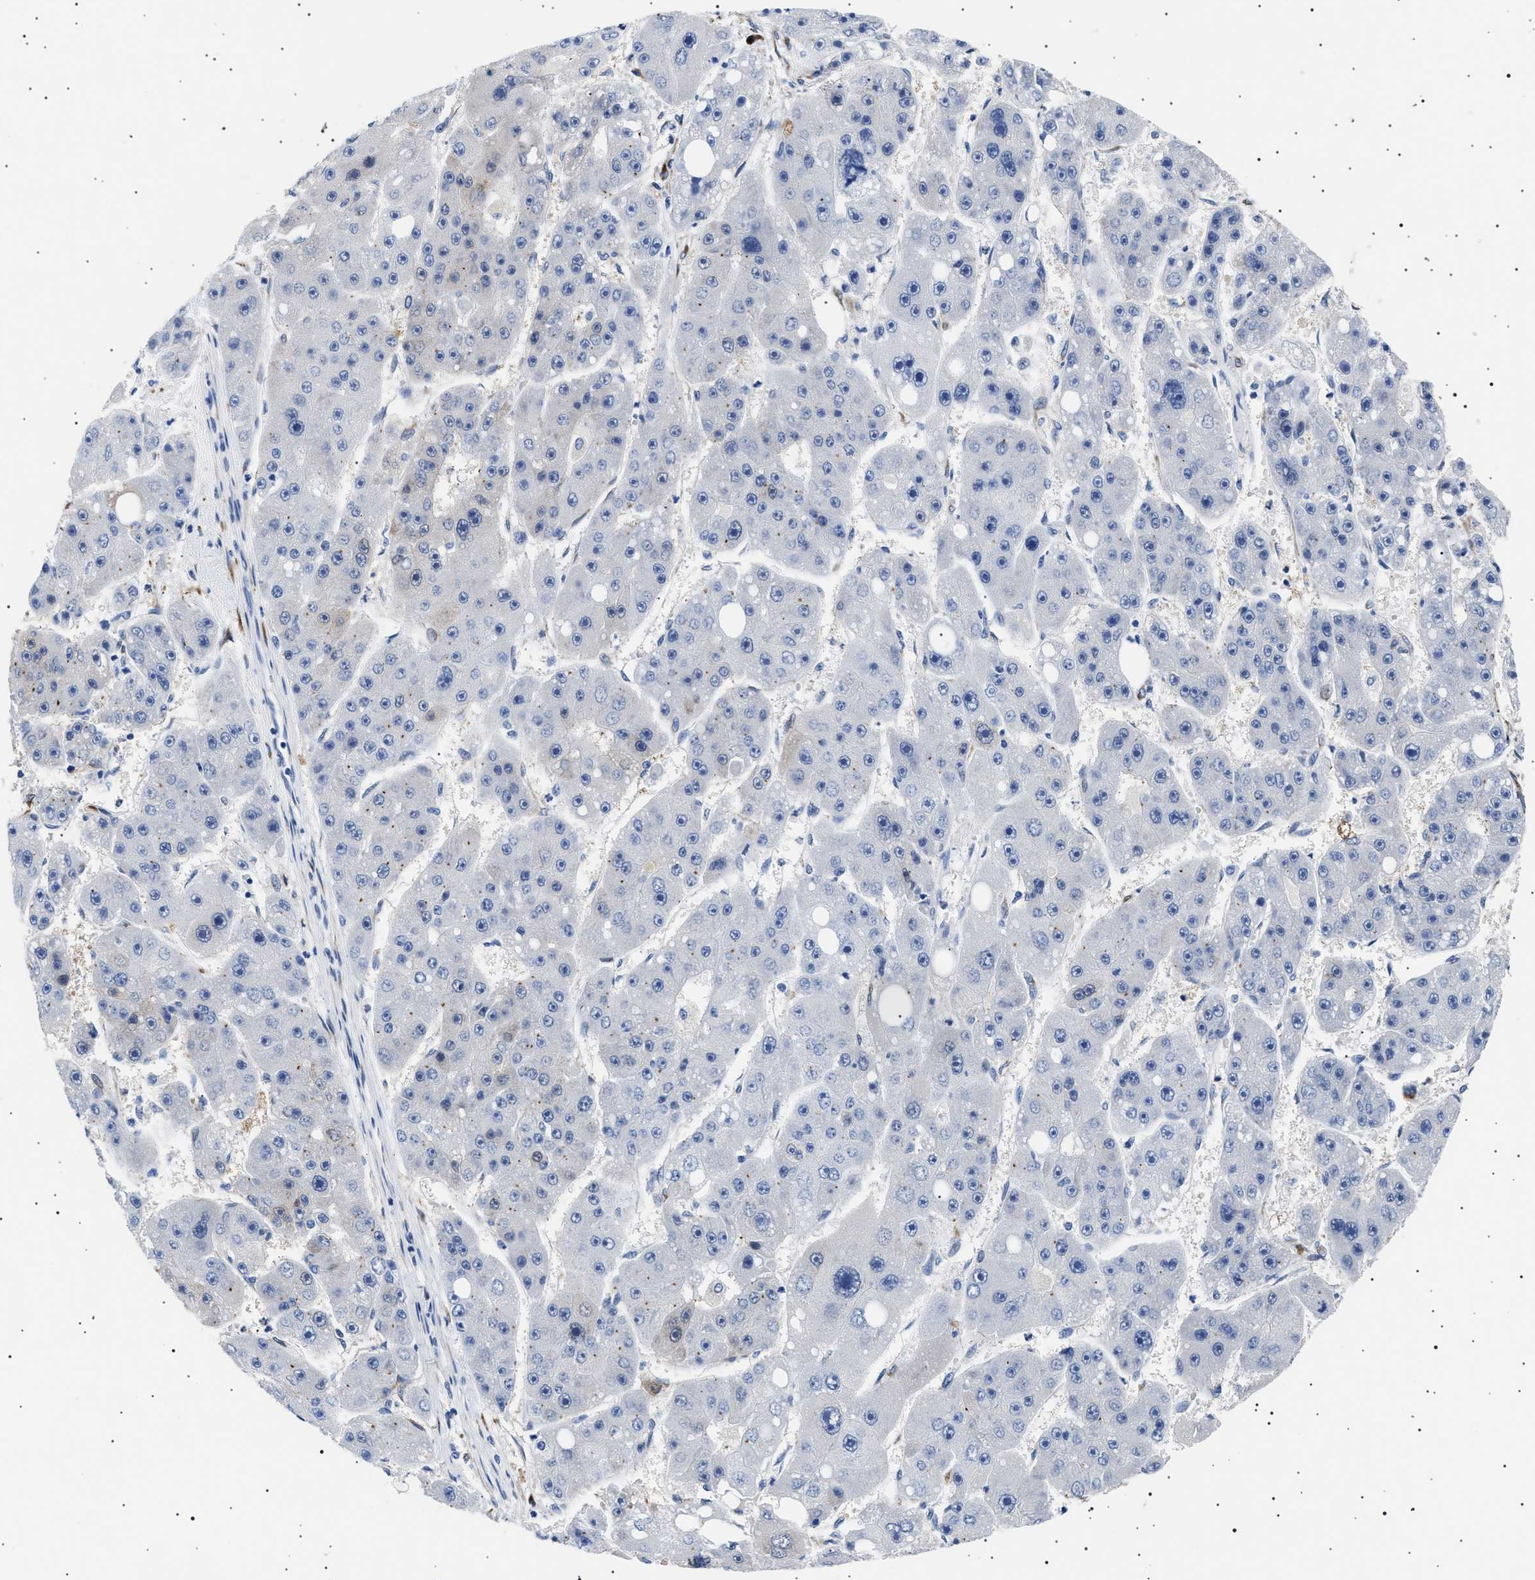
{"staining": {"intensity": "negative", "quantity": "none", "location": "none"}, "tissue": "liver cancer", "cell_type": "Tumor cells", "image_type": "cancer", "snomed": [{"axis": "morphology", "description": "Carcinoma, Hepatocellular, NOS"}, {"axis": "topography", "description": "Liver"}], "caption": "Histopathology image shows no protein staining in tumor cells of liver cancer (hepatocellular carcinoma) tissue. (DAB (3,3'-diaminobenzidine) immunohistochemistry with hematoxylin counter stain).", "gene": "HEMGN", "patient": {"sex": "female", "age": 61}}